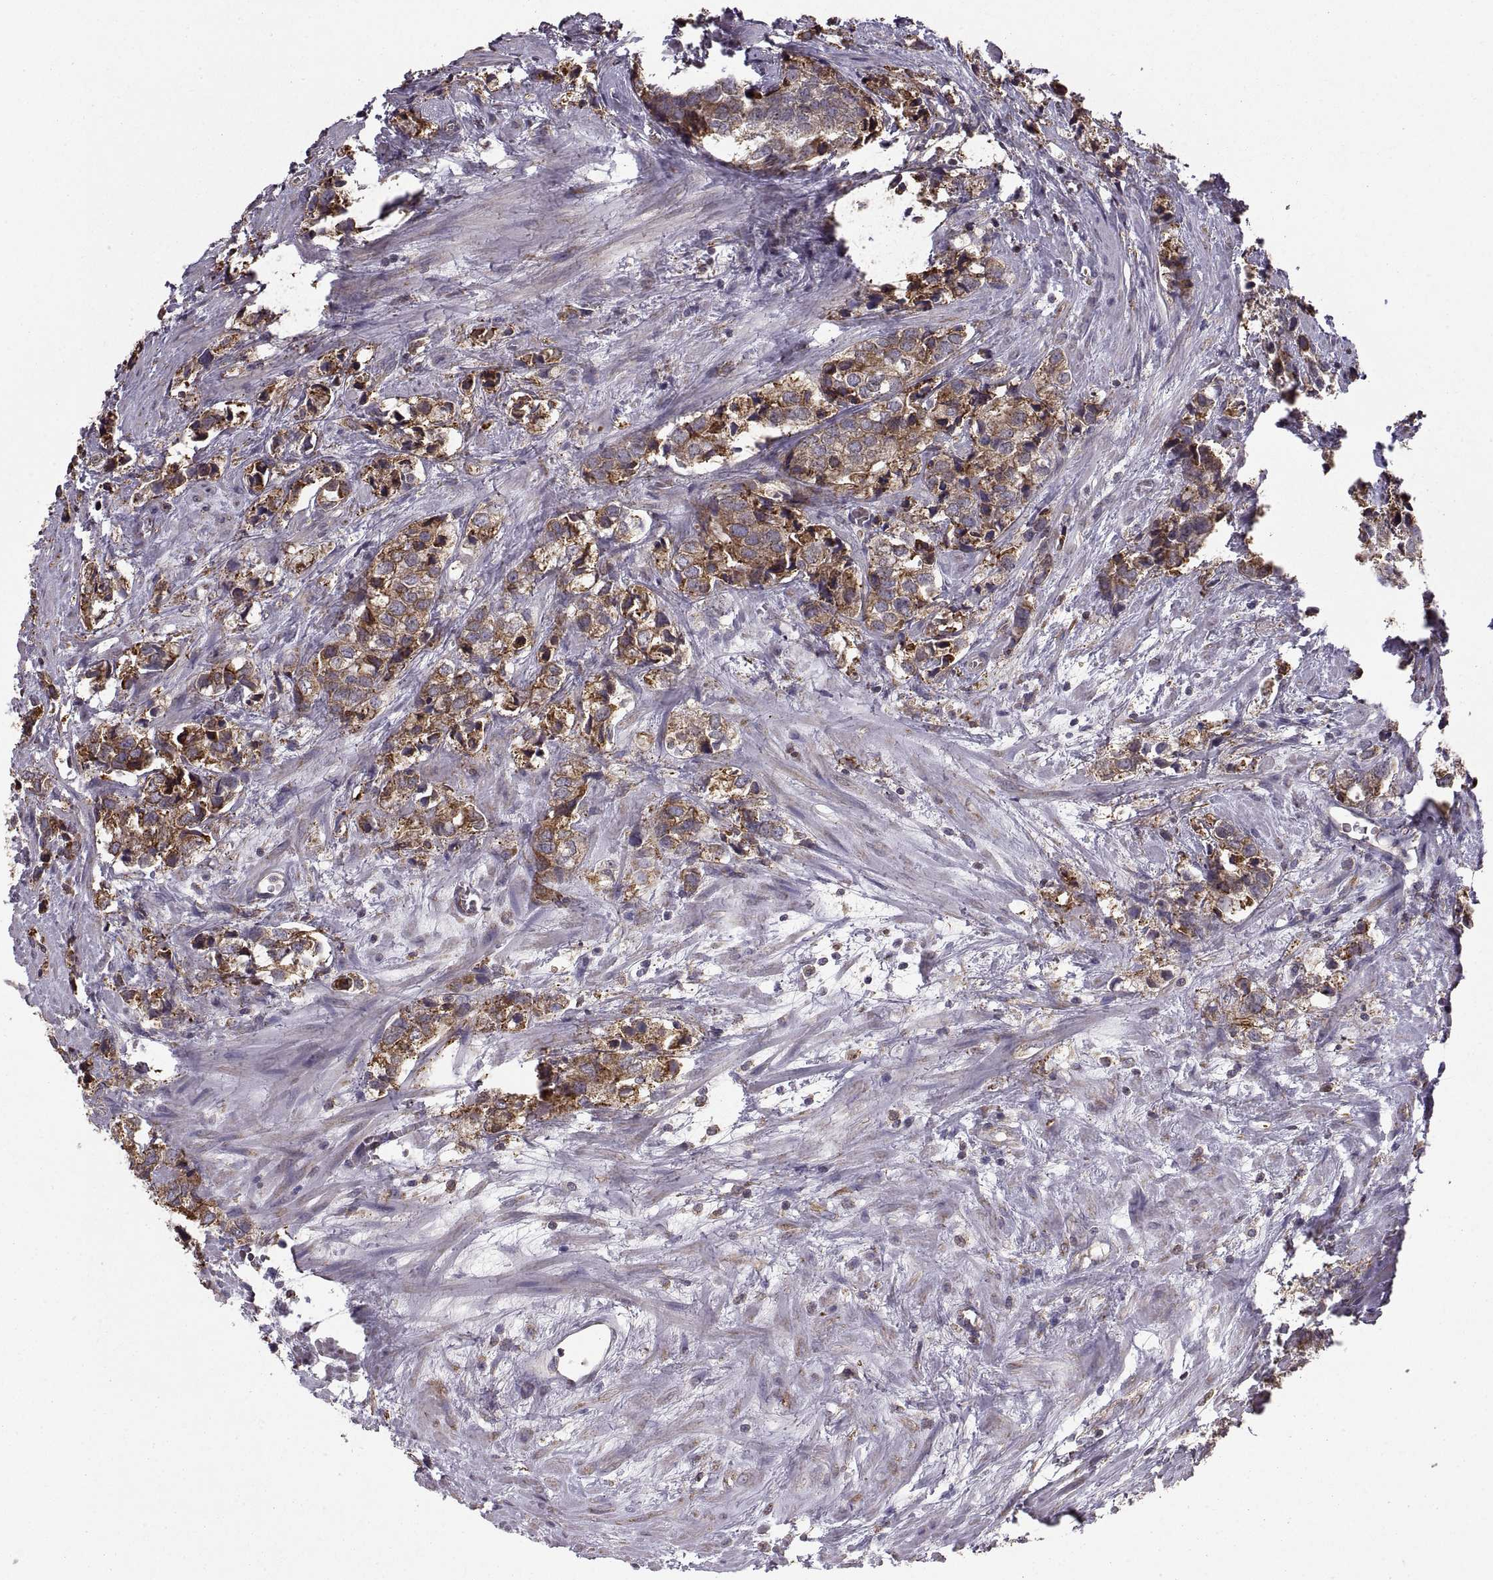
{"staining": {"intensity": "moderate", "quantity": "<25%", "location": "cytoplasmic/membranous"}, "tissue": "prostate cancer", "cell_type": "Tumor cells", "image_type": "cancer", "snomed": [{"axis": "morphology", "description": "Adenocarcinoma, NOS"}, {"axis": "topography", "description": "Prostate and seminal vesicle, NOS"}], "caption": "A high-resolution photomicrograph shows immunohistochemistry (IHC) staining of adenocarcinoma (prostate), which reveals moderate cytoplasmic/membranous positivity in approximately <25% of tumor cells.", "gene": "PDIA3", "patient": {"sex": "male", "age": 63}}